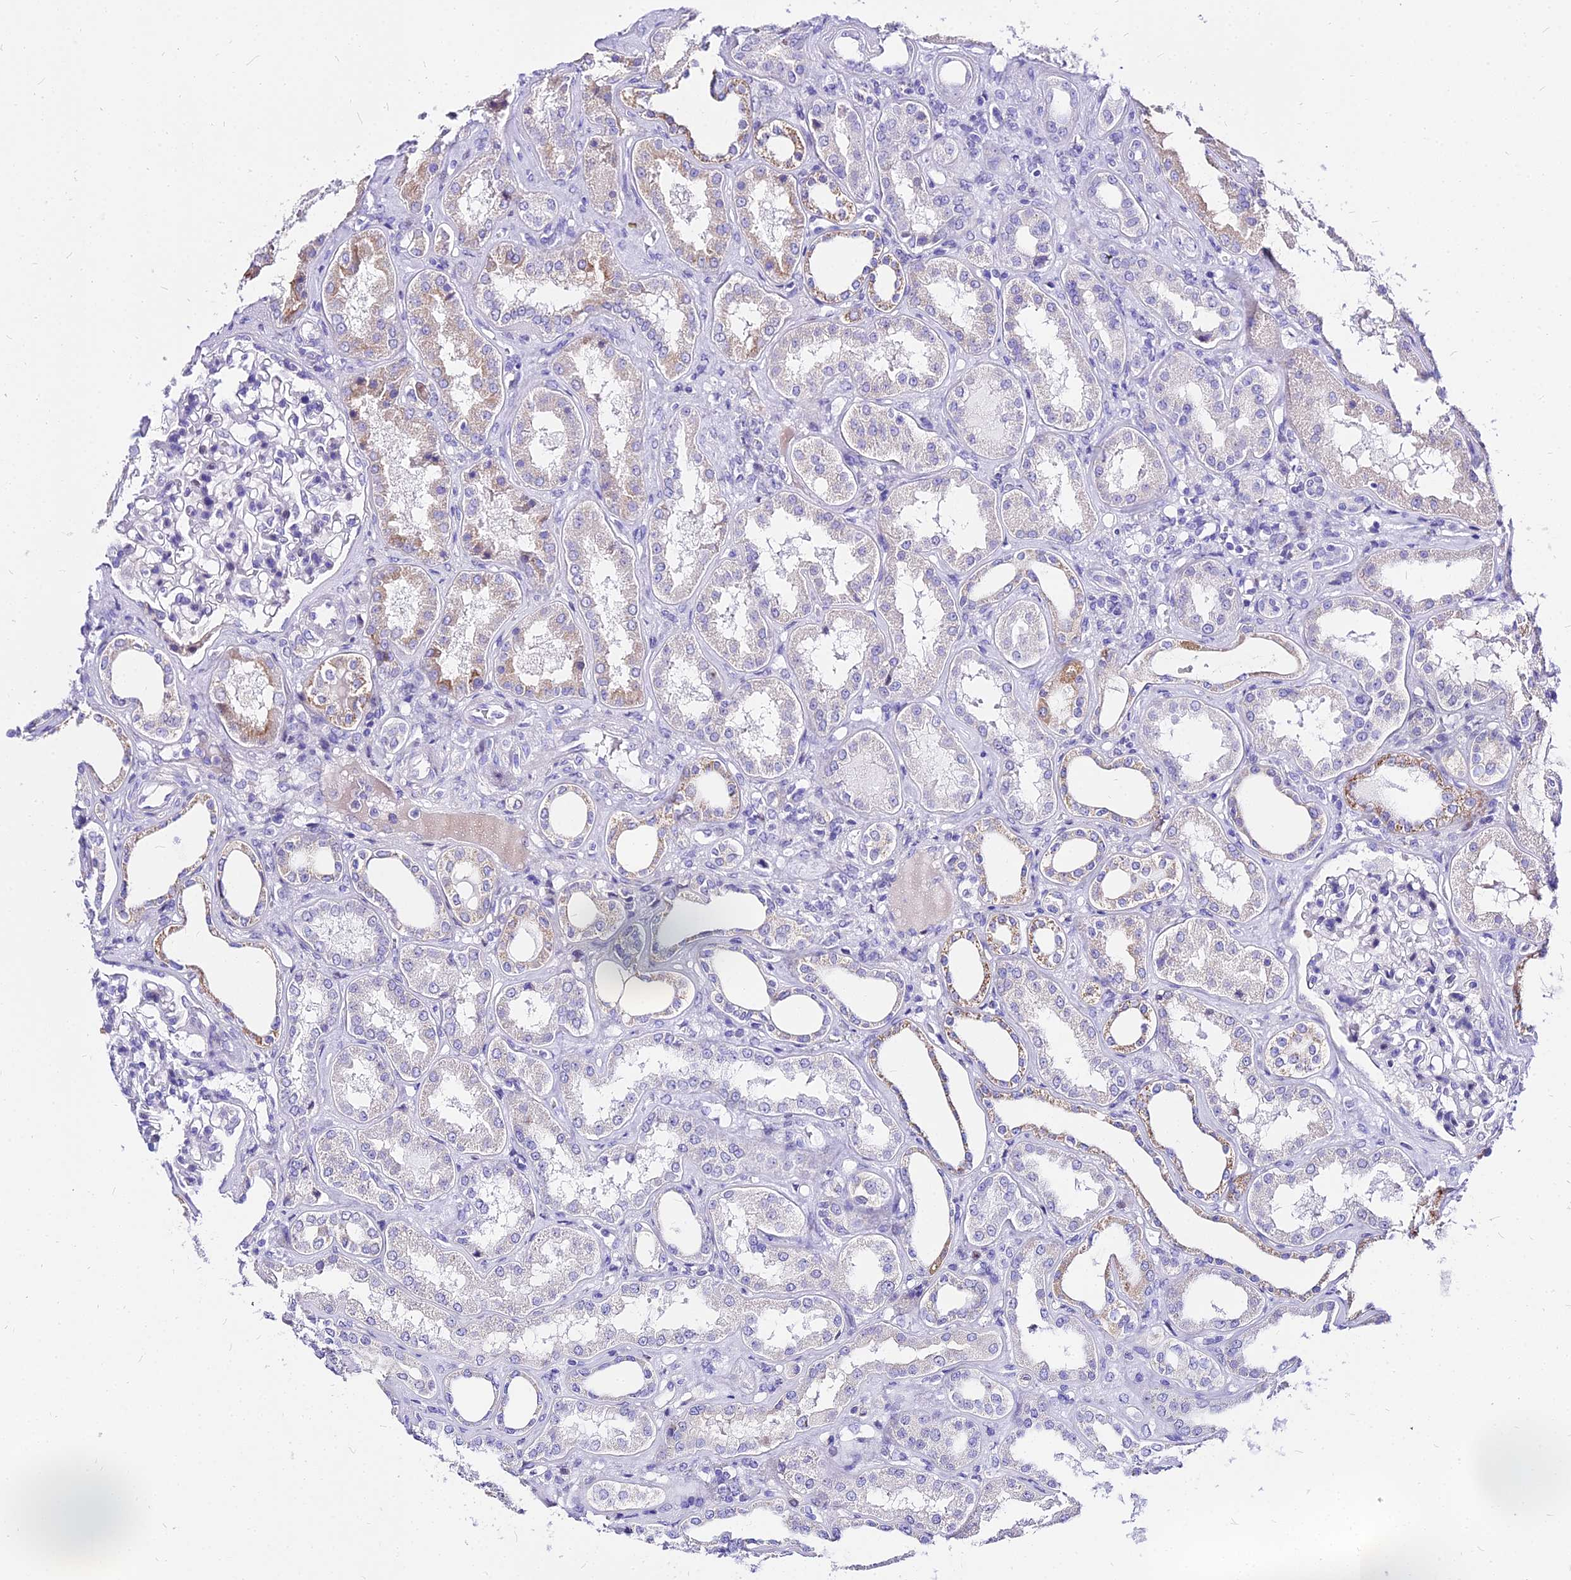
{"staining": {"intensity": "negative", "quantity": "none", "location": "none"}, "tissue": "kidney", "cell_type": "Cells in glomeruli", "image_type": "normal", "snomed": [{"axis": "morphology", "description": "Normal tissue, NOS"}, {"axis": "topography", "description": "Kidney"}], "caption": "An IHC photomicrograph of benign kidney is shown. There is no staining in cells in glomeruli of kidney.", "gene": "CARD18", "patient": {"sex": "female", "age": 56}}